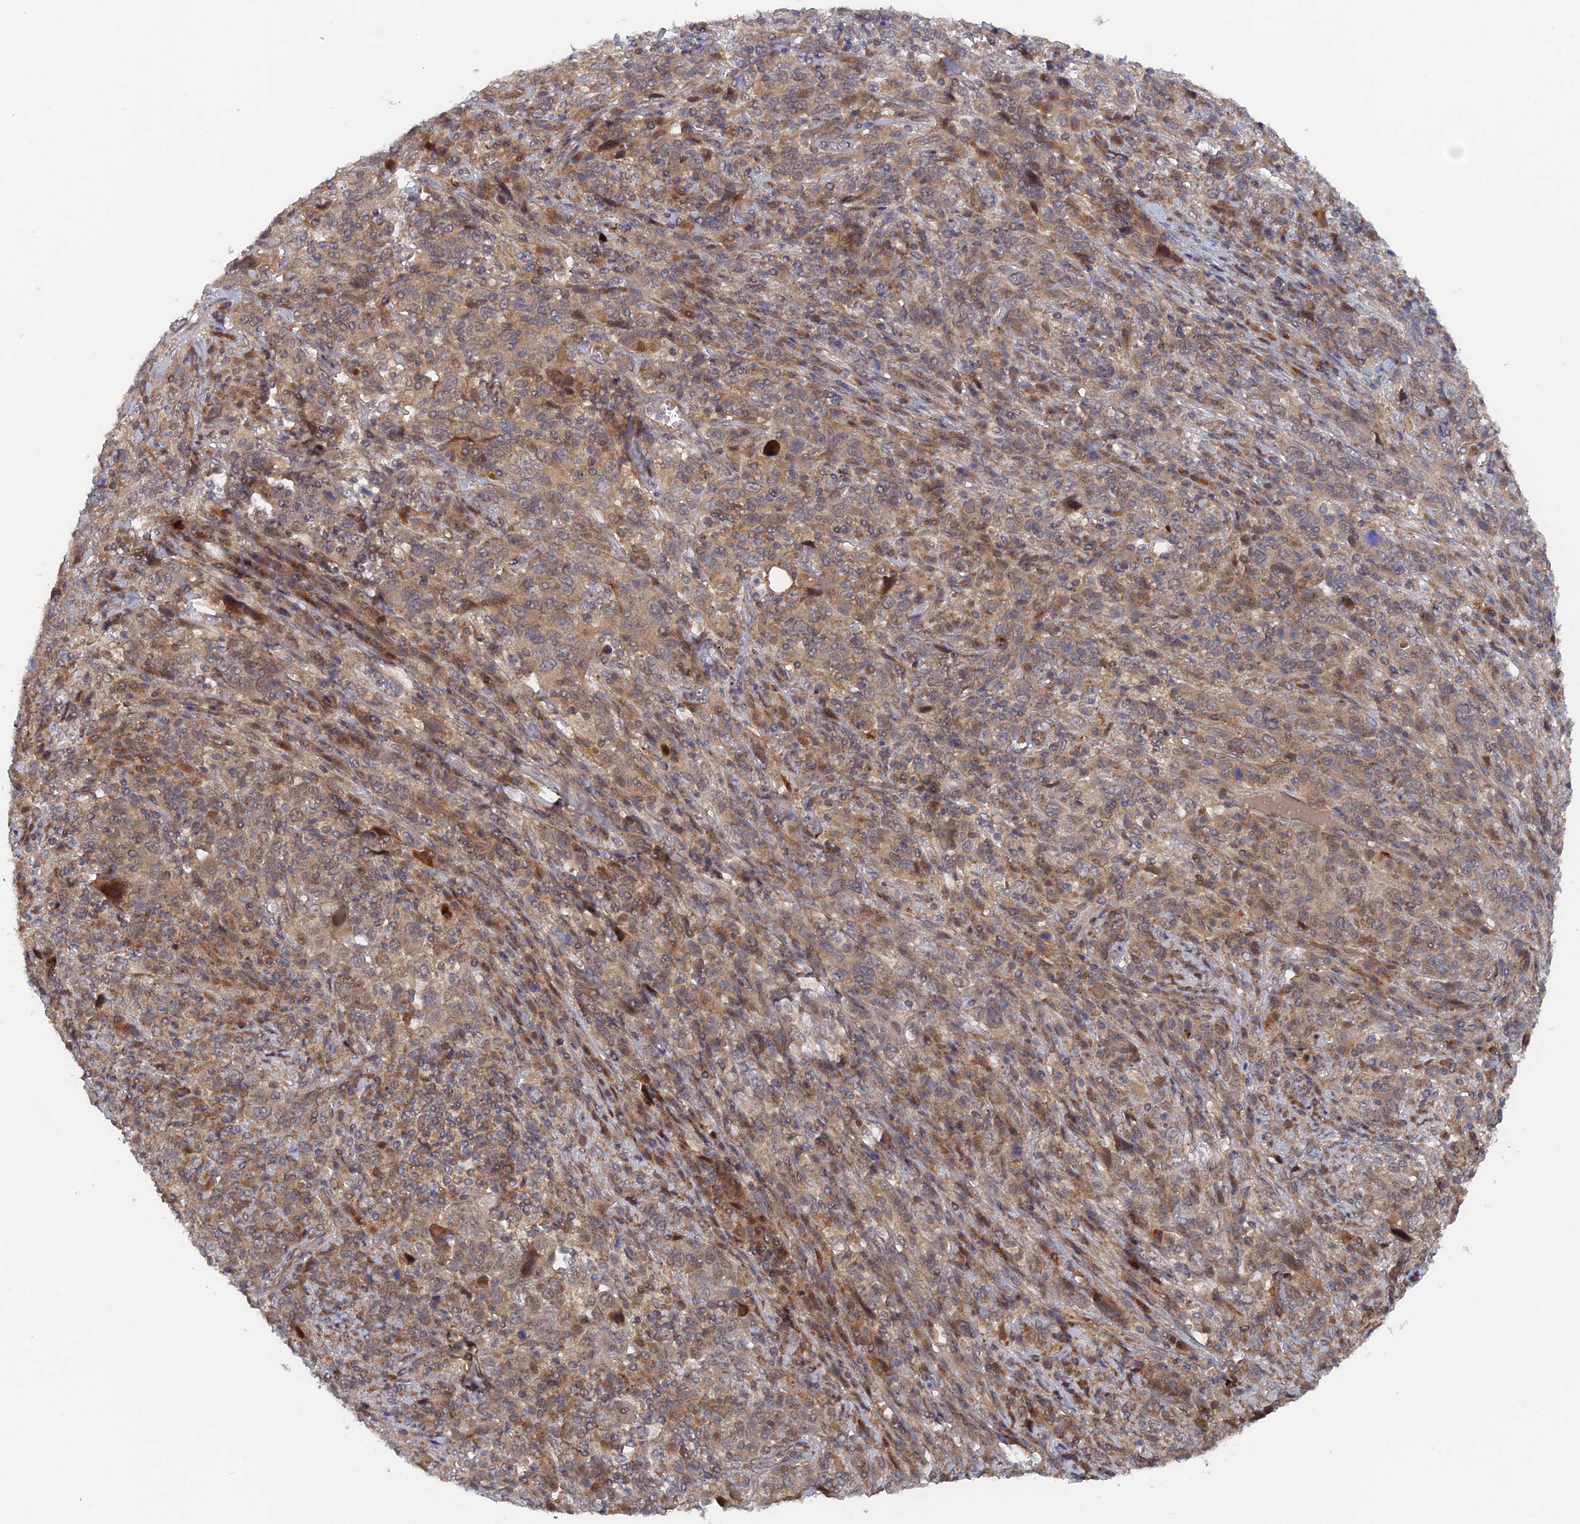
{"staining": {"intensity": "moderate", "quantity": ">75%", "location": "cytoplasmic/membranous,nuclear"}, "tissue": "cervical cancer", "cell_type": "Tumor cells", "image_type": "cancer", "snomed": [{"axis": "morphology", "description": "Squamous cell carcinoma, NOS"}, {"axis": "topography", "description": "Cervix"}], "caption": "Approximately >75% of tumor cells in cervical squamous cell carcinoma display moderate cytoplasmic/membranous and nuclear protein expression as visualized by brown immunohistochemical staining.", "gene": "ELOVL6", "patient": {"sex": "female", "age": 46}}